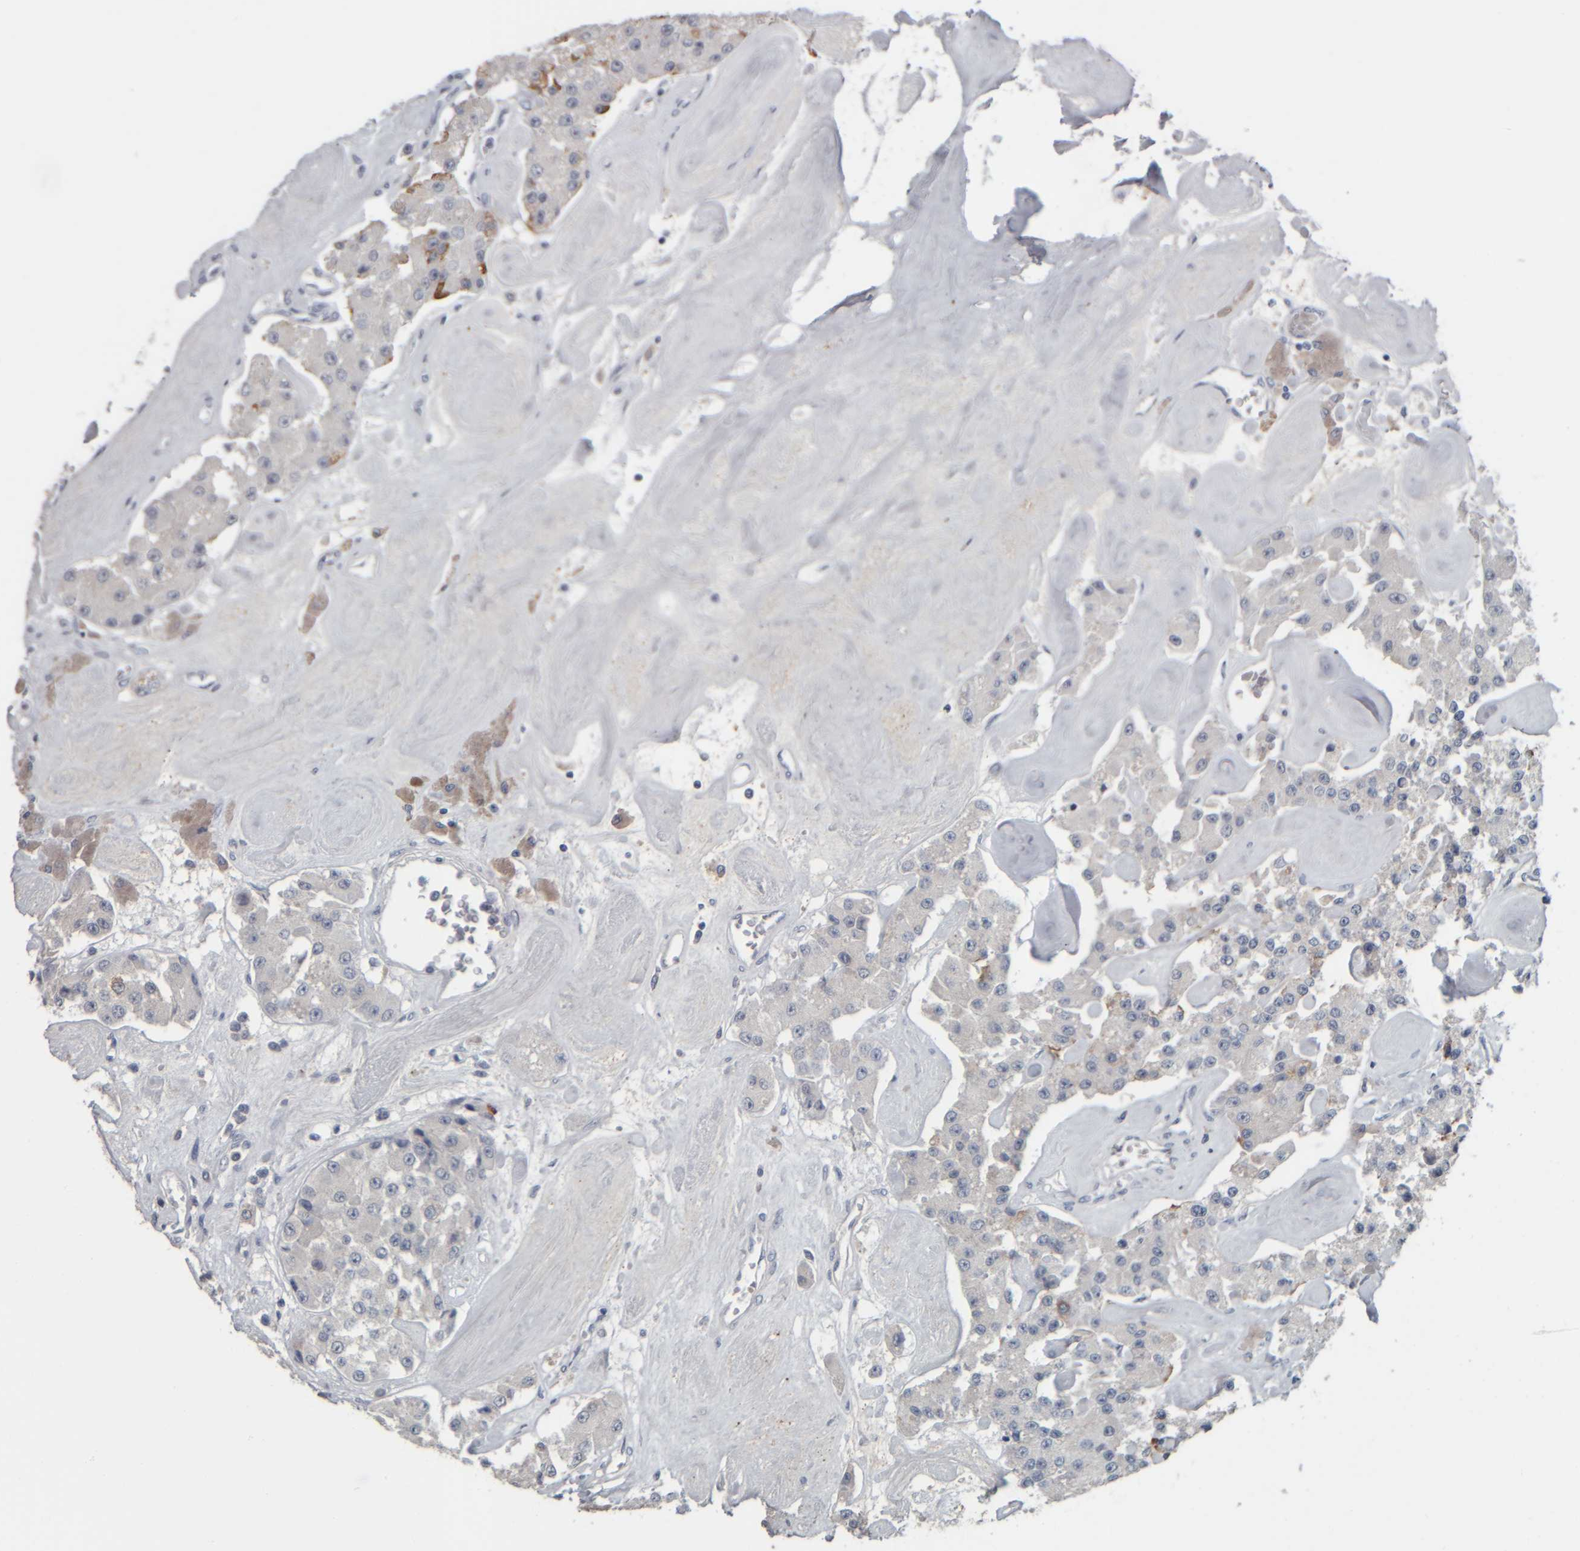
{"staining": {"intensity": "negative", "quantity": "none", "location": "none"}, "tissue": "carcinoid", "cell_type": "Tumor cells", "image_type": "cancer", "snomed": [{"axis": "morphology", "description": "Carcinoid, malignant, NOS"}, {"axis": "topography", "description": "Pancreas"}], "caption": "Protein analysis of carcinoid (malignant) shows no significant expression in tumor cells.", "gene": "CAVIN4", "patient": {"sex": "male", "age": 41}}